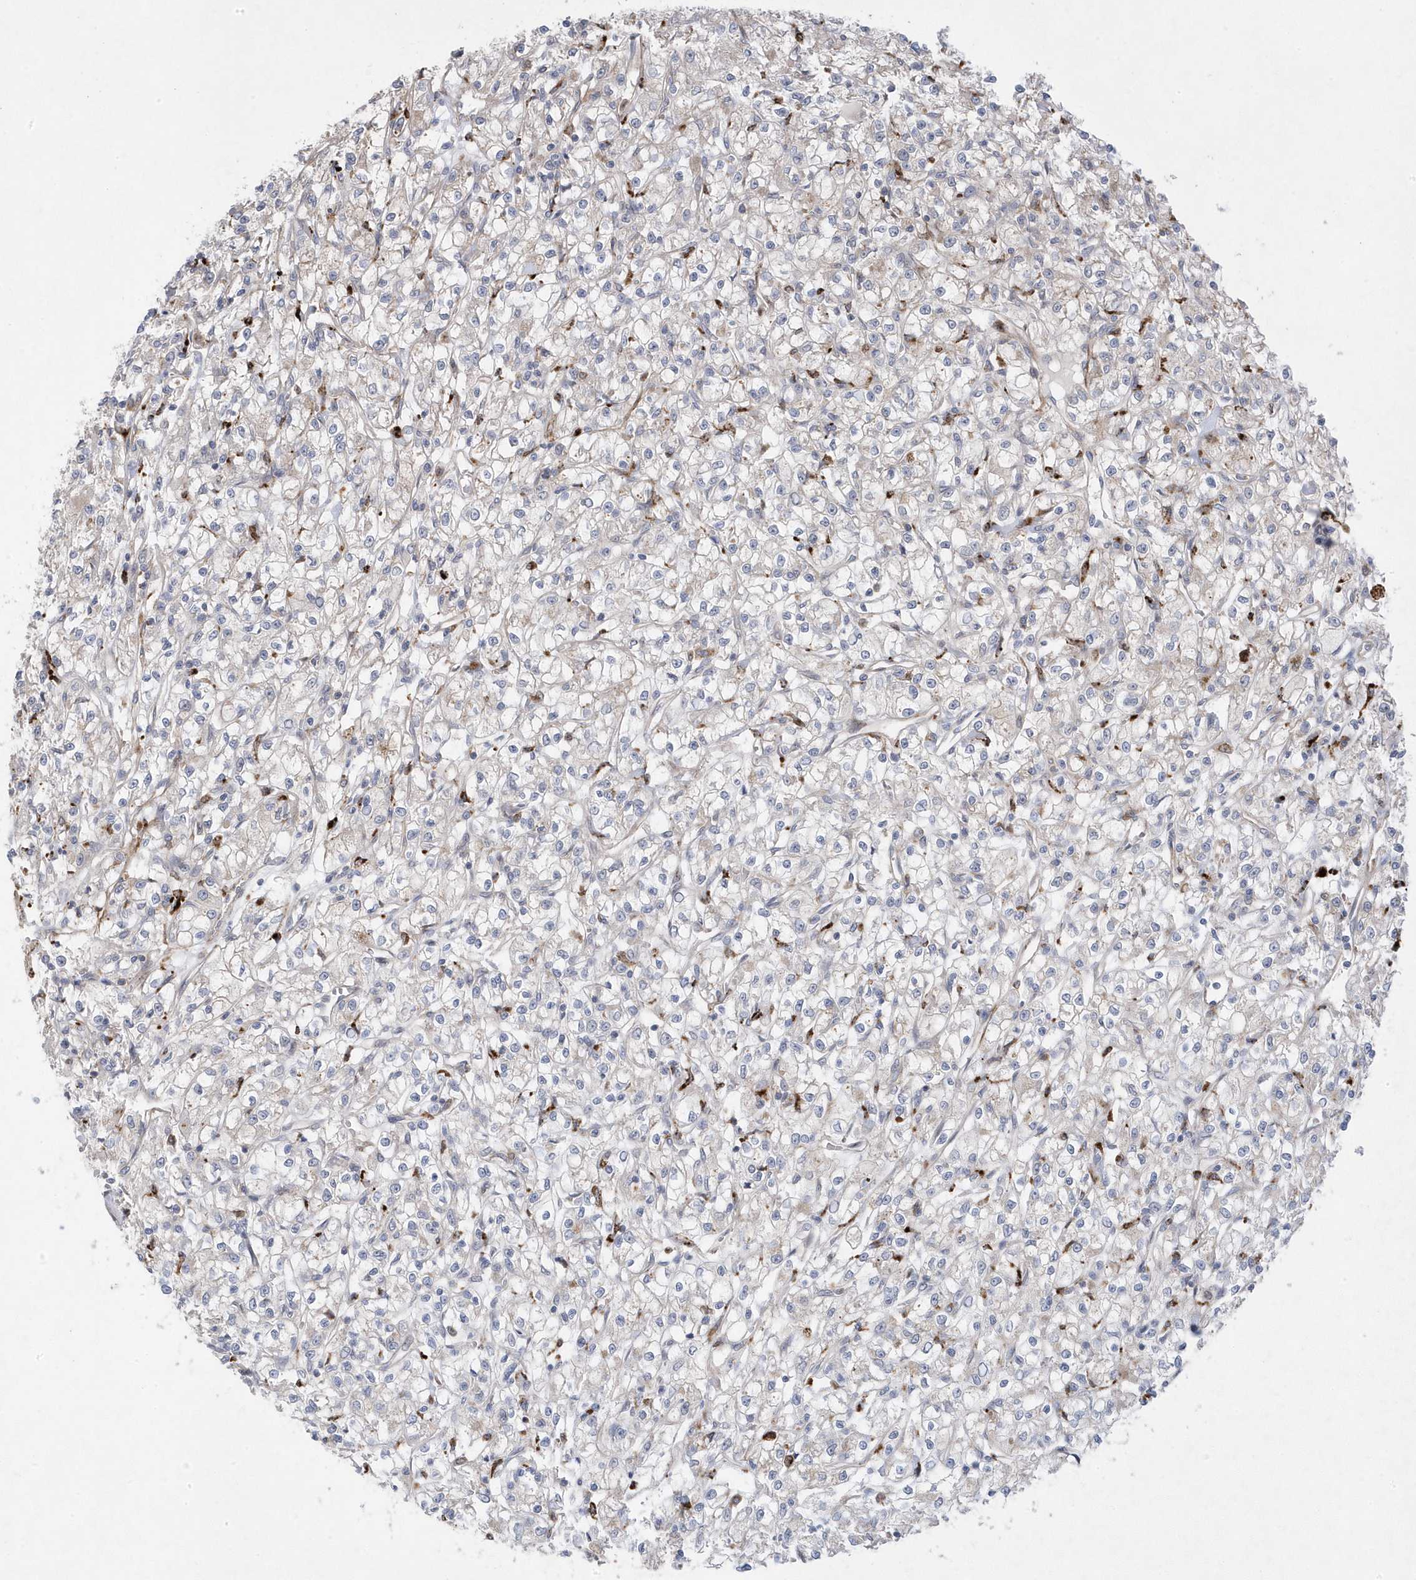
{"staining": {"intensity": "negative", "quantity": "none", "location": "none"}, "tissue": "renal cancer", "cell_type": "Tumor cells", "image_type": "cancer", "snomed": [{"axis": "morphology", "description": "Adenocarcinoma, NOS"}, {"axis": "topography", "description": "Kidney"}], "caption": "High power microscopy histopathology image of an immunohistochemistry photomicrograph of renal adenocarcinoma, revealing no significant staining in tumor cells.", "gene": "ANAPC1", "patient": {"sex": "female", "age": 59}}